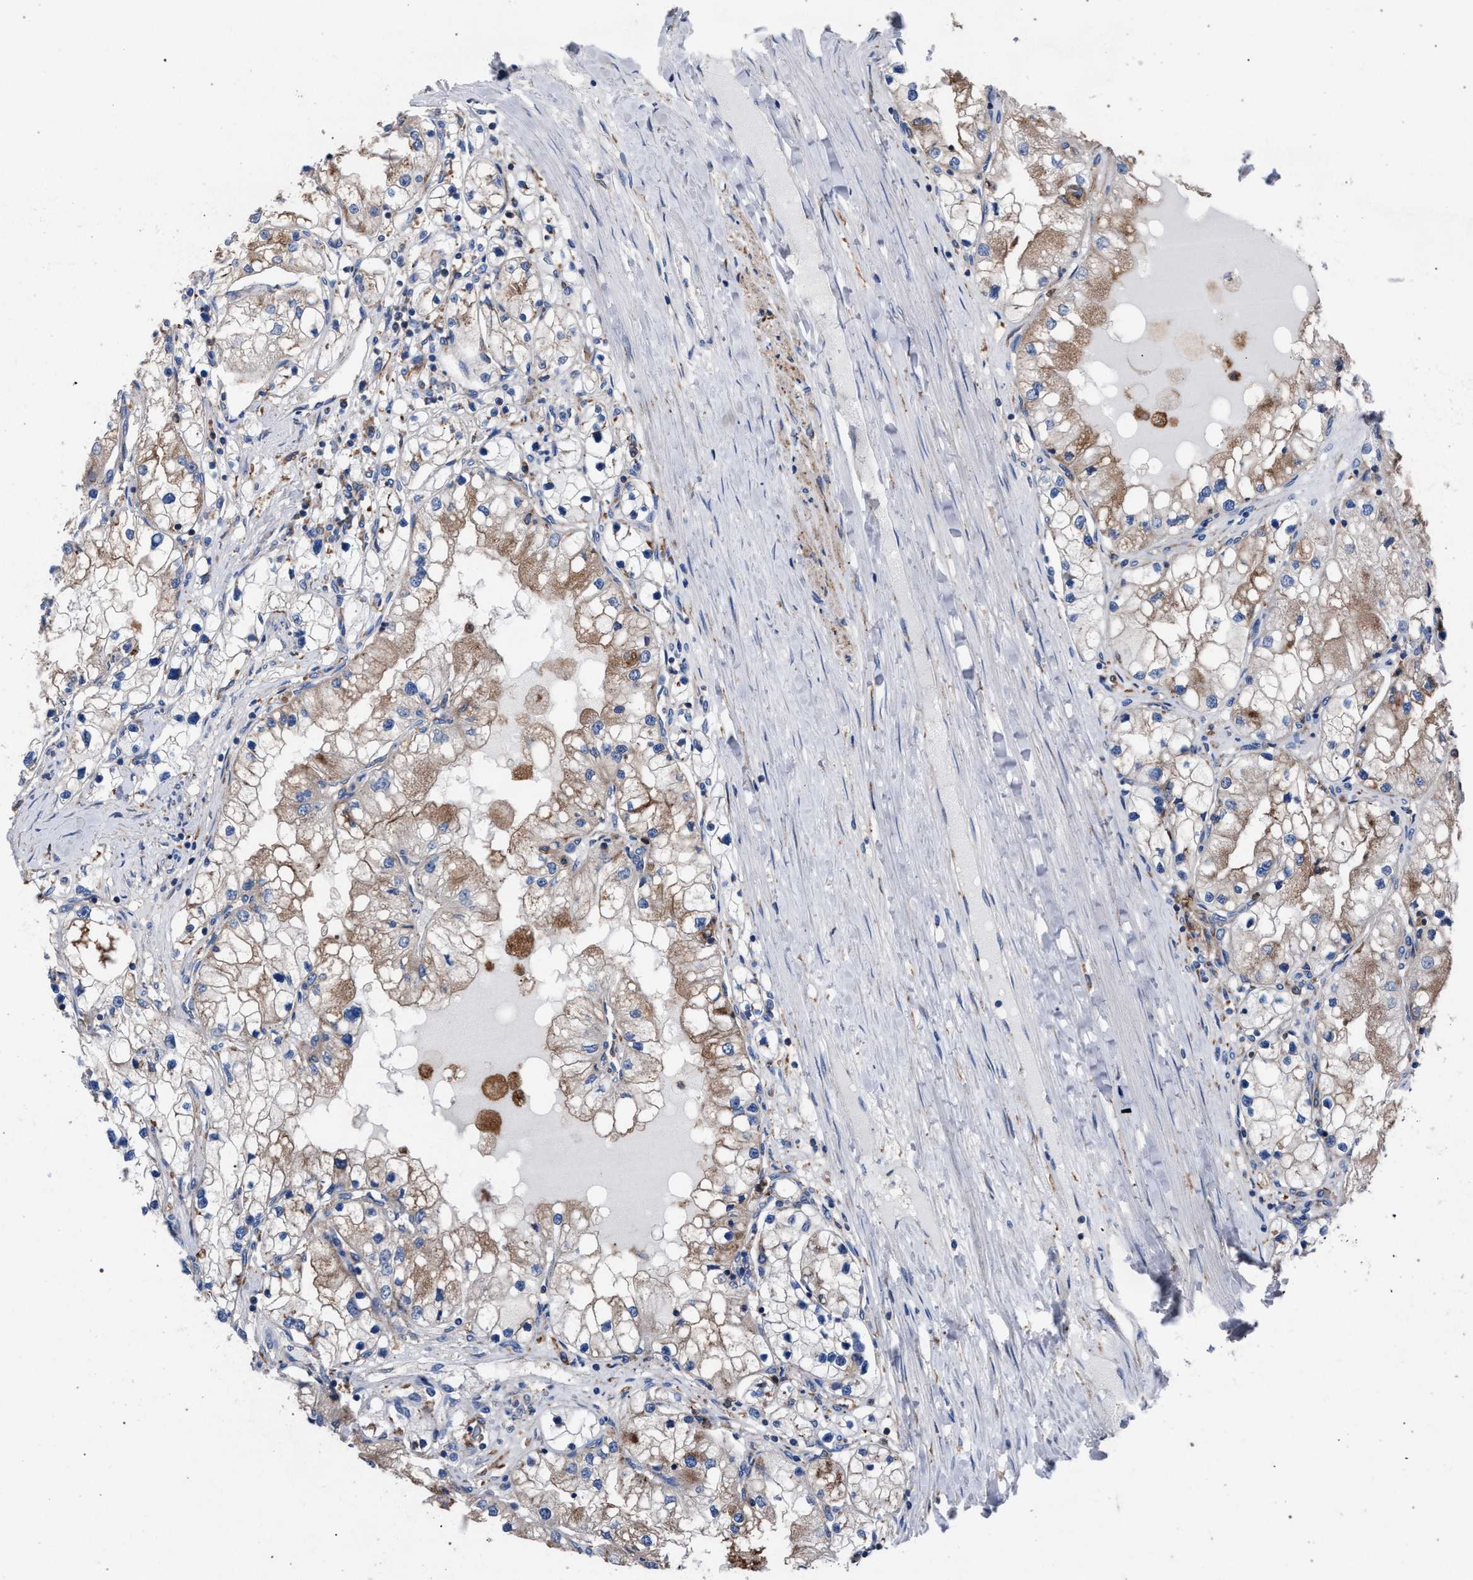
{"staining": {"intensity": "weak", "quantity": ">75%", "location": "cytoplasmic/membranous"}, "tissue": "renal cancer", "cell_type": "Tumor cells", "image_type": "cancer", "snomed": [{"axis": "morphology", "description": "Adenocarcinoma, NOS"}, {"axis": "topography", "description": "Kidney"}], "caption": "IHC photomicrograph of human renal adenocarcinoma stained for a protein (brown), which displays low levels of weak cytoplasmic/membranous staining in about >75% of tumor cells.", "gene": "ATP6V0A1", "patient": {"sex": "male", "age": 68}}